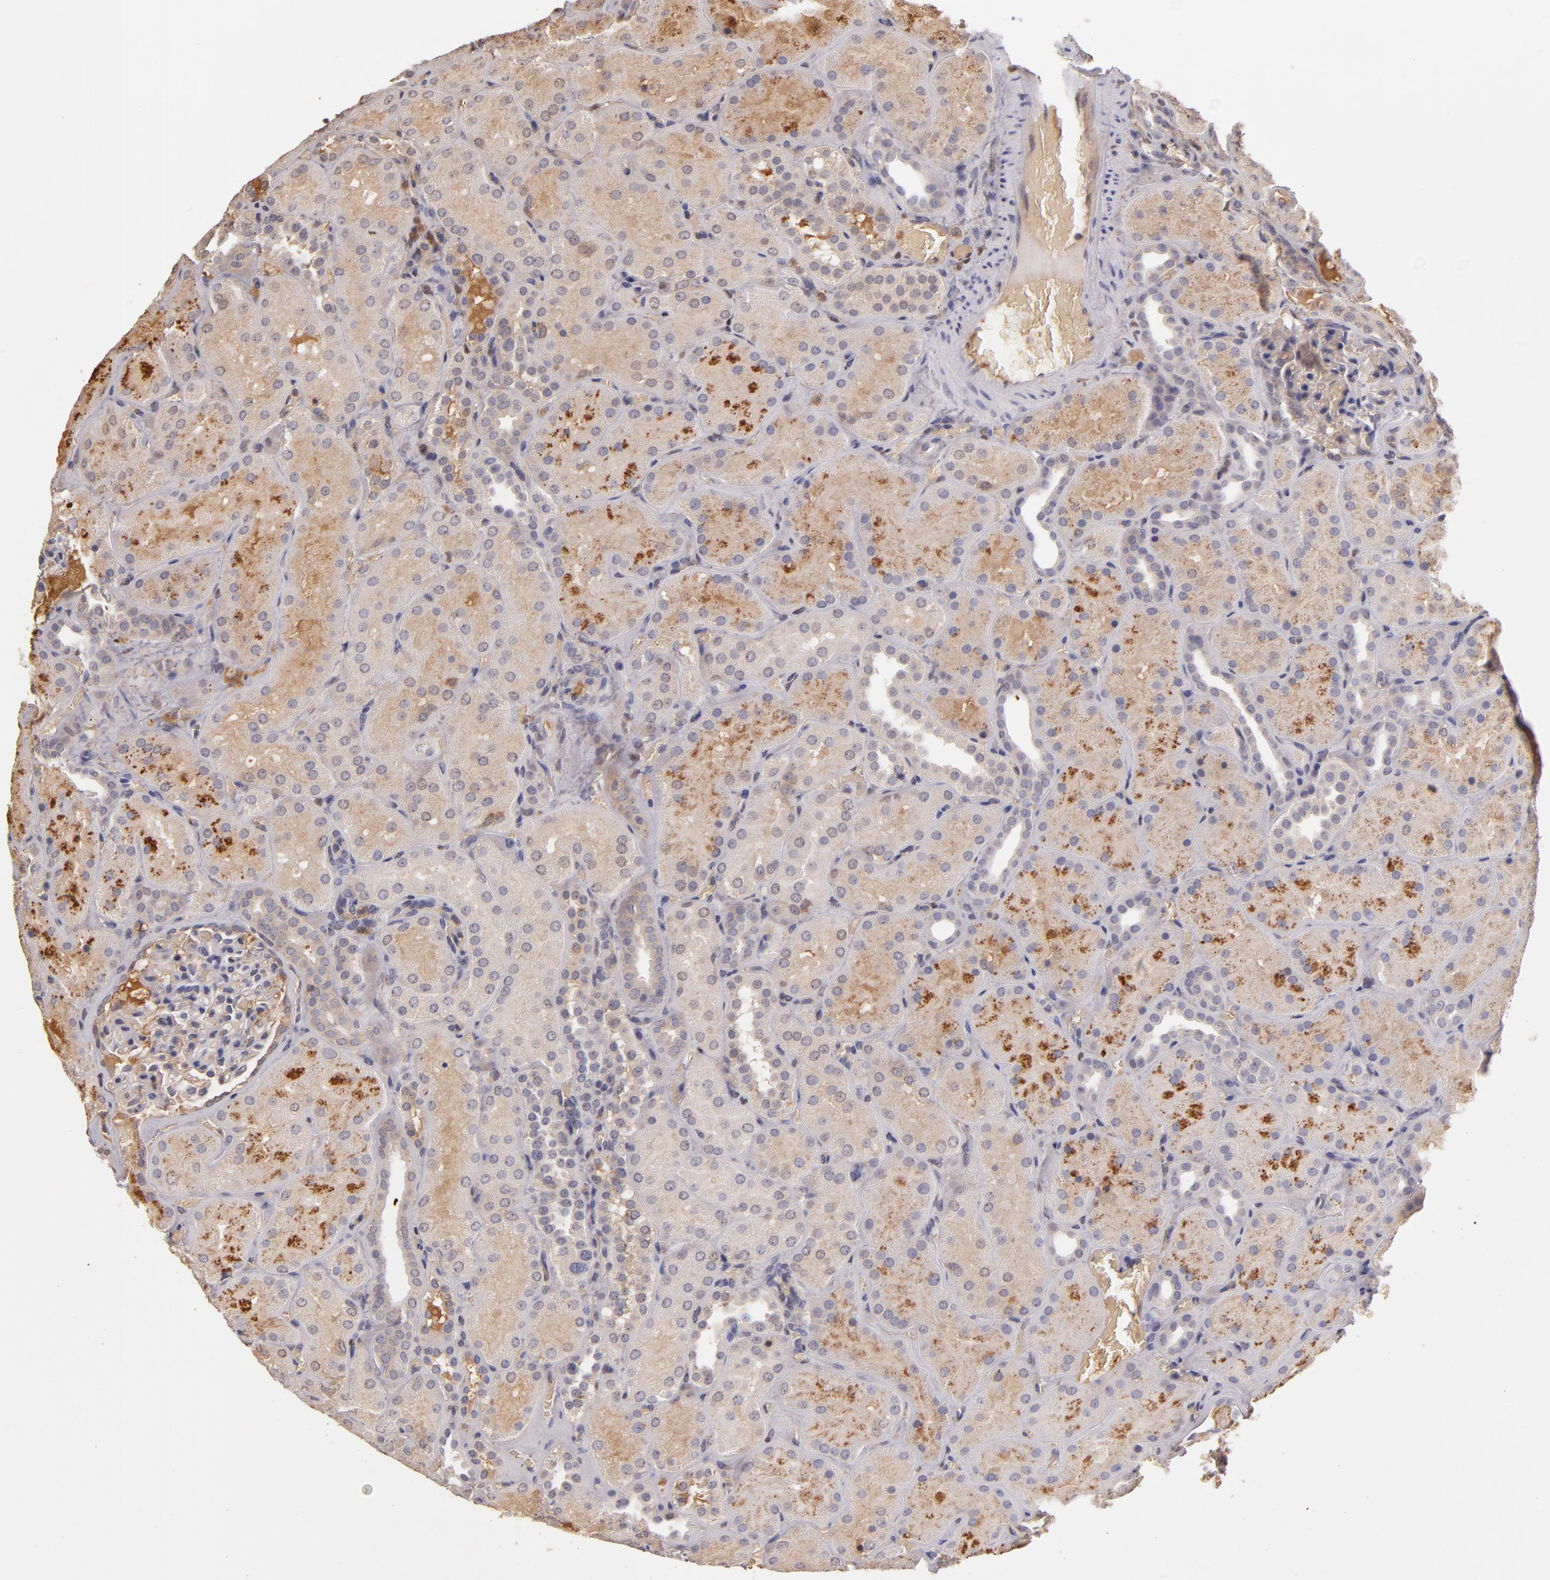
{"staining": {"intensity": "negative", "quantity": "none", "location": "none"}, "tissue": "kidney", "cell_type": "Cells in glomeruli", "image_type": "normal", "snomed": [{"axis": "morphology", "description": "Normal tissue, NOS"}, {"axis": "topography", "description": "Kidney"}], "caption": "This histopathology image is of benign kidney stained with IHC to label a protein in brown with the nuclei are counter-stained blue. There is no positivity in cells in glomeruli. (DAB (3,3'-diaminobenzidine) IHC with hematoxylin counter stain).", "gene": "SERPINC1", "patient": {"sex": "male", "age": 28}}